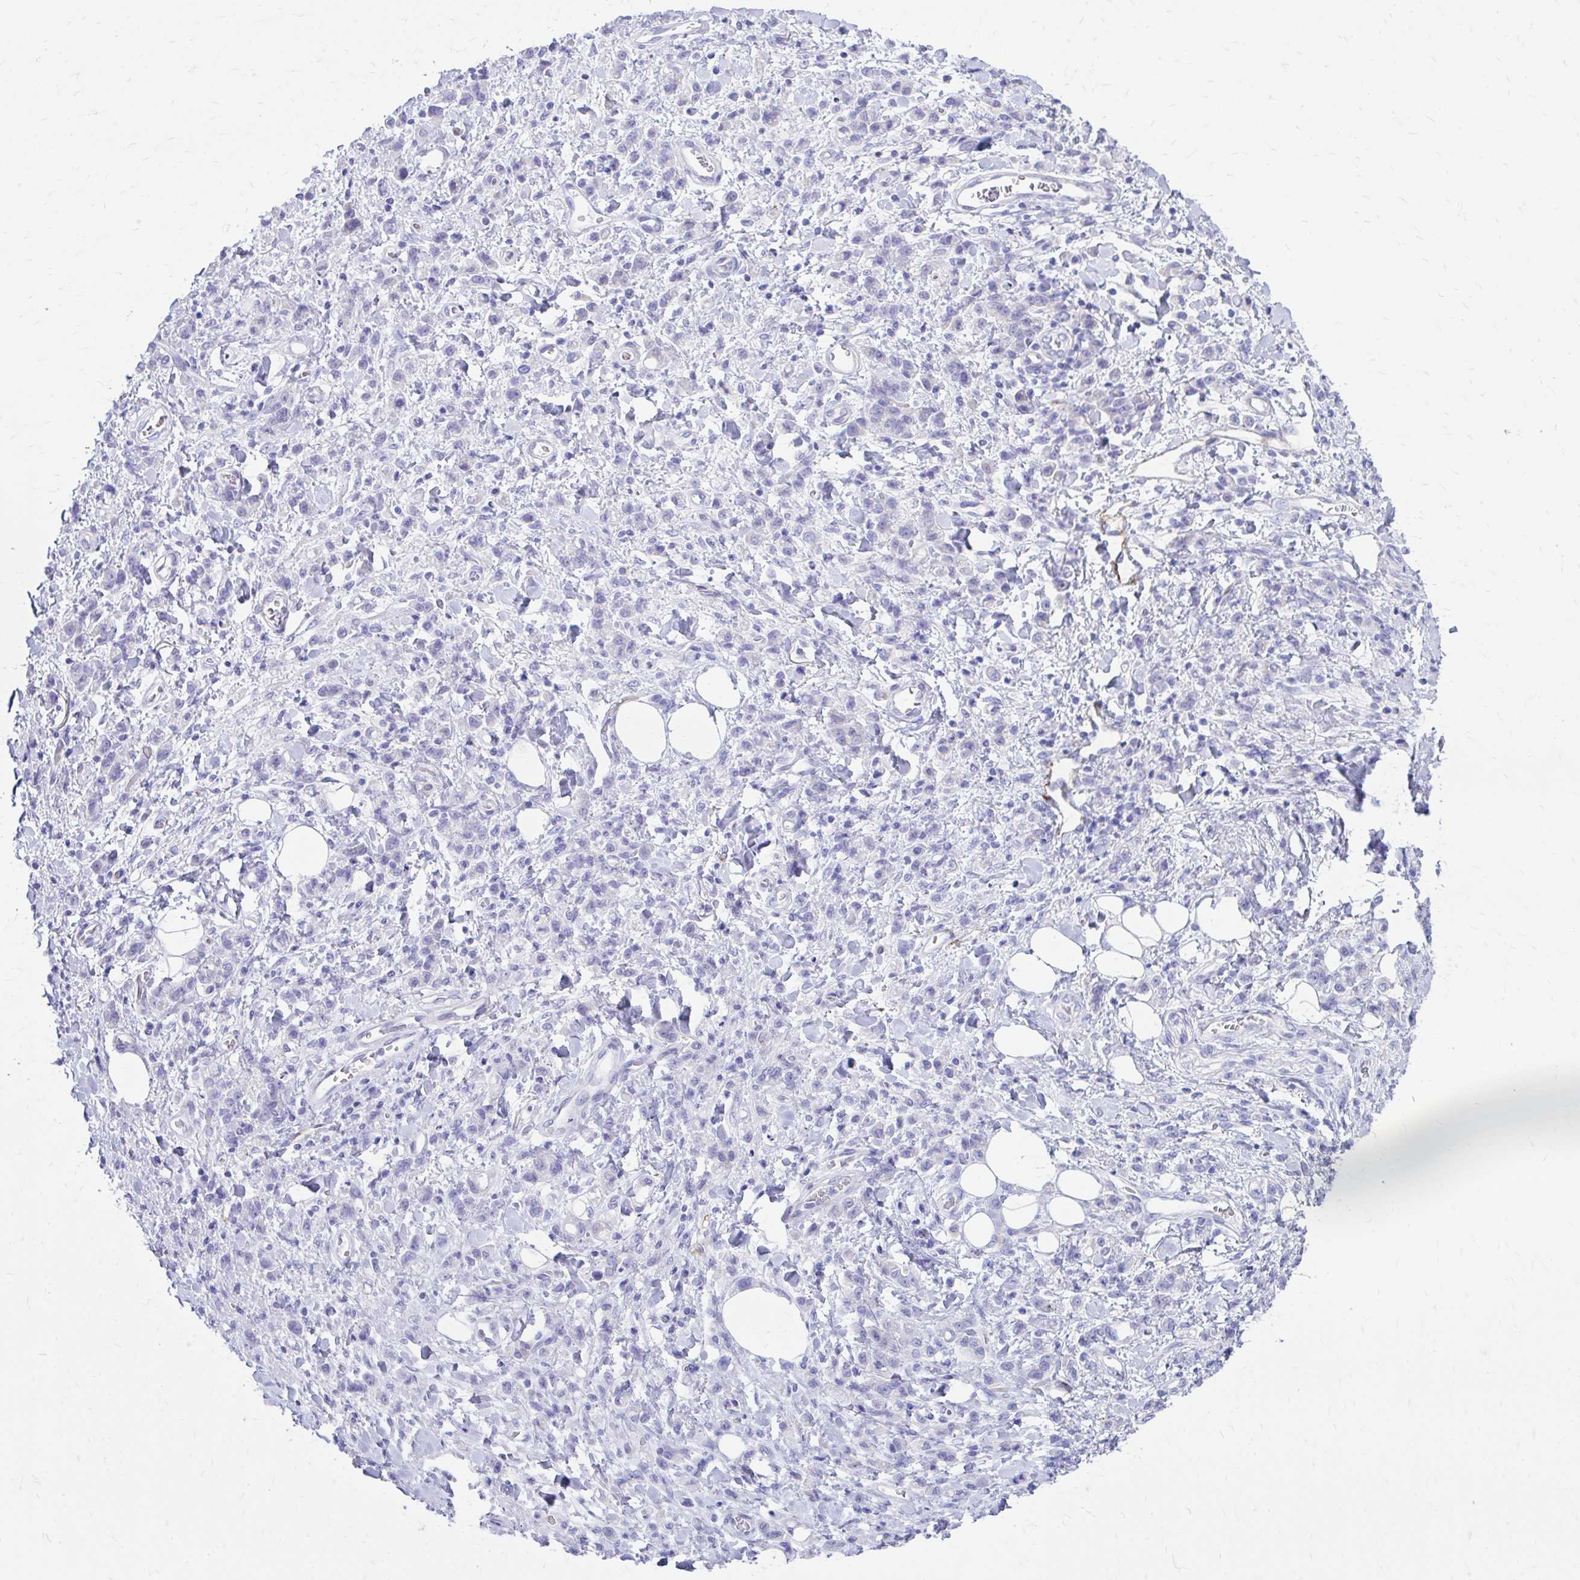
{"staining": {"intensity": "negative", "quantity": "none", "location": "none"}, "tissue": "stomach cancer", "cell_type": "Tumor cells", "image_type": "cancer", "snomed": [{"axis": "morphology", "description": "Adenocarcinoma, NOS"}, {"axis": "topography", "description": "Stomach"}], "caption": "Protein analysis of stomach cancer exhibits no significant positivity in tumor cells.", "gene": "KRIT1", "patient": {"sex": "male", "age": 77}}